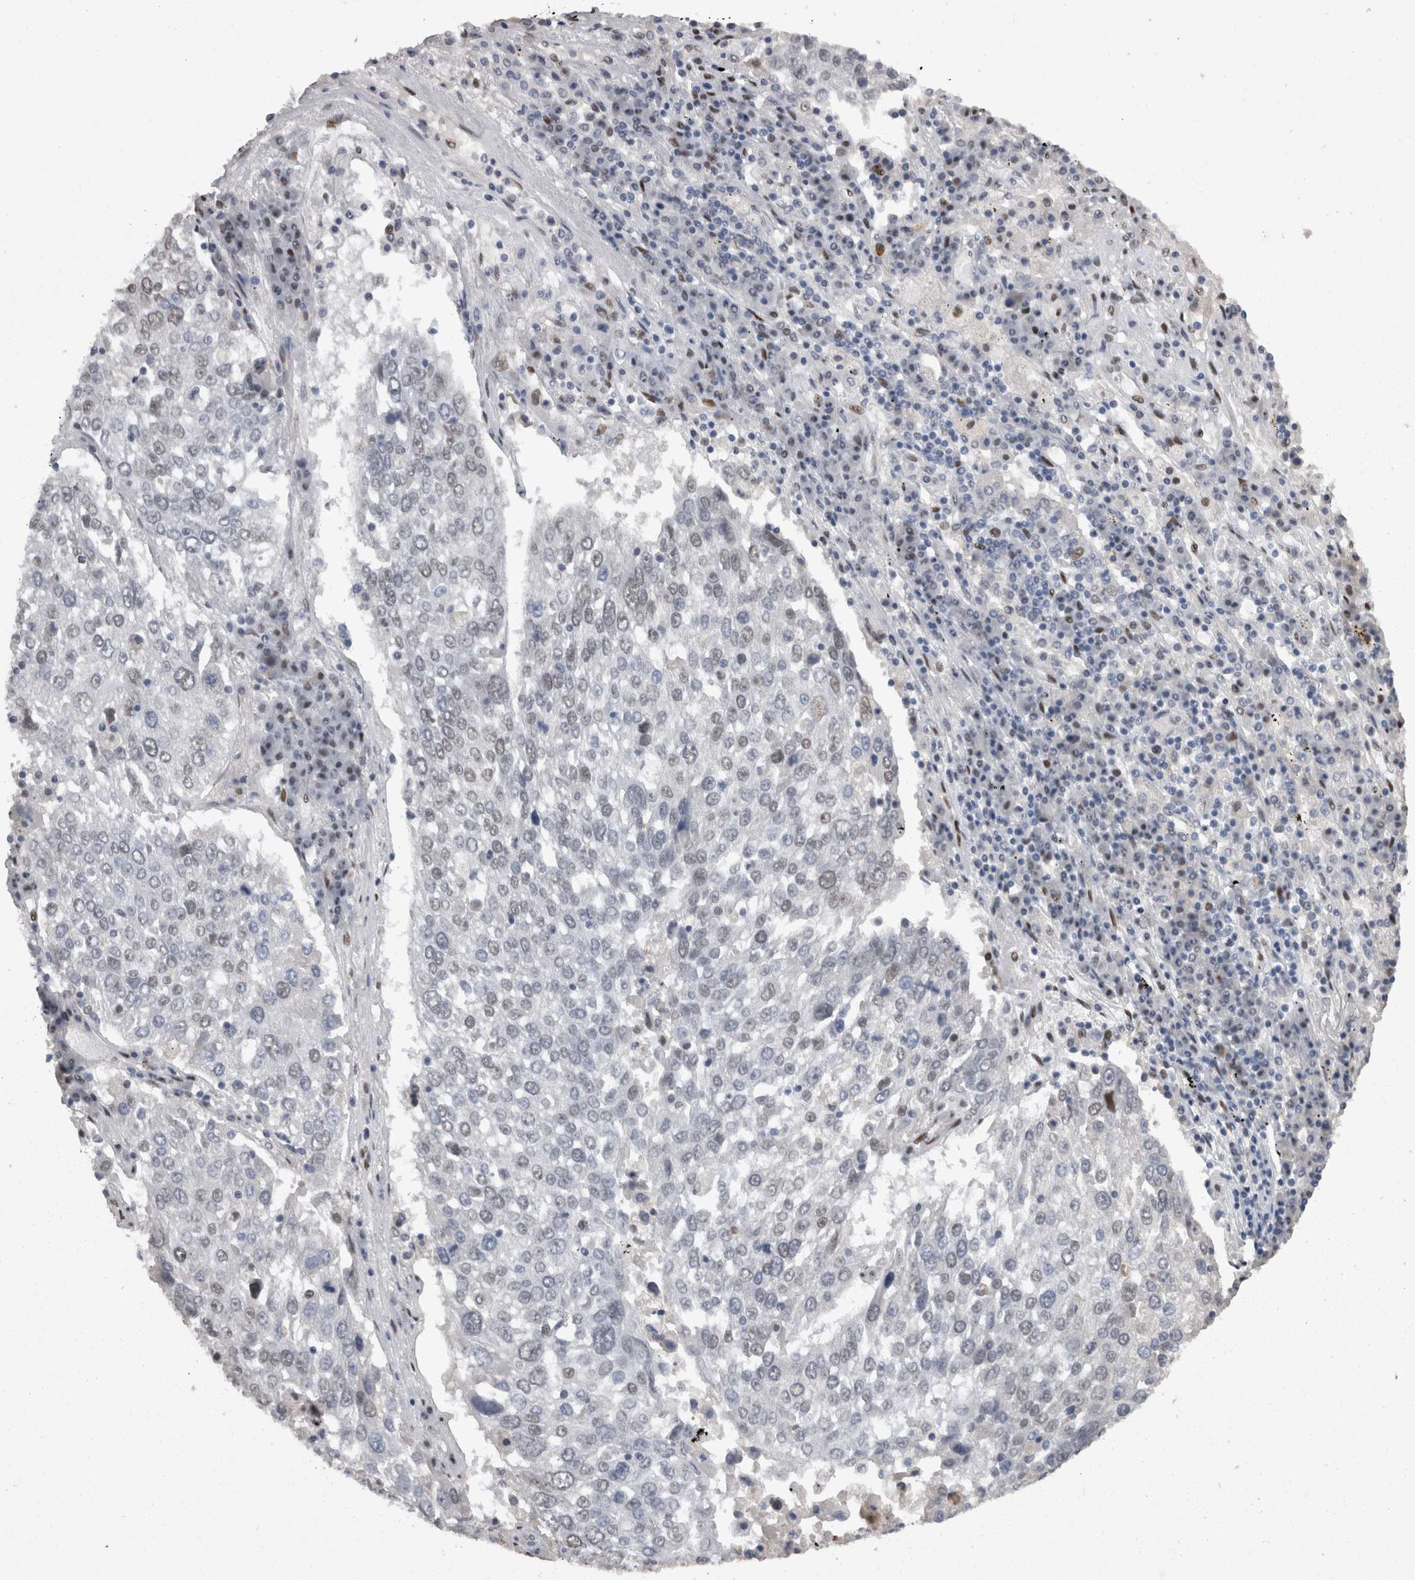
{"staining": {"intensity": "negative", "quantity": "none", "location": "none"}, "tissue": "lung cancer", "cell_type": "Tumor cells", "image_type": "cancer", "snomed": [{"axis": "morphology", "description": "Squamous cell carcinoma, NOS"}, {"axis": "topography", "description": "Lung"}], "caption": "There is no significant positivity in tumor cells of lung cancer (squamous cell carcinoma).", "gene": "C1orf54", "patient": {"sex": "male", "age": 65}}